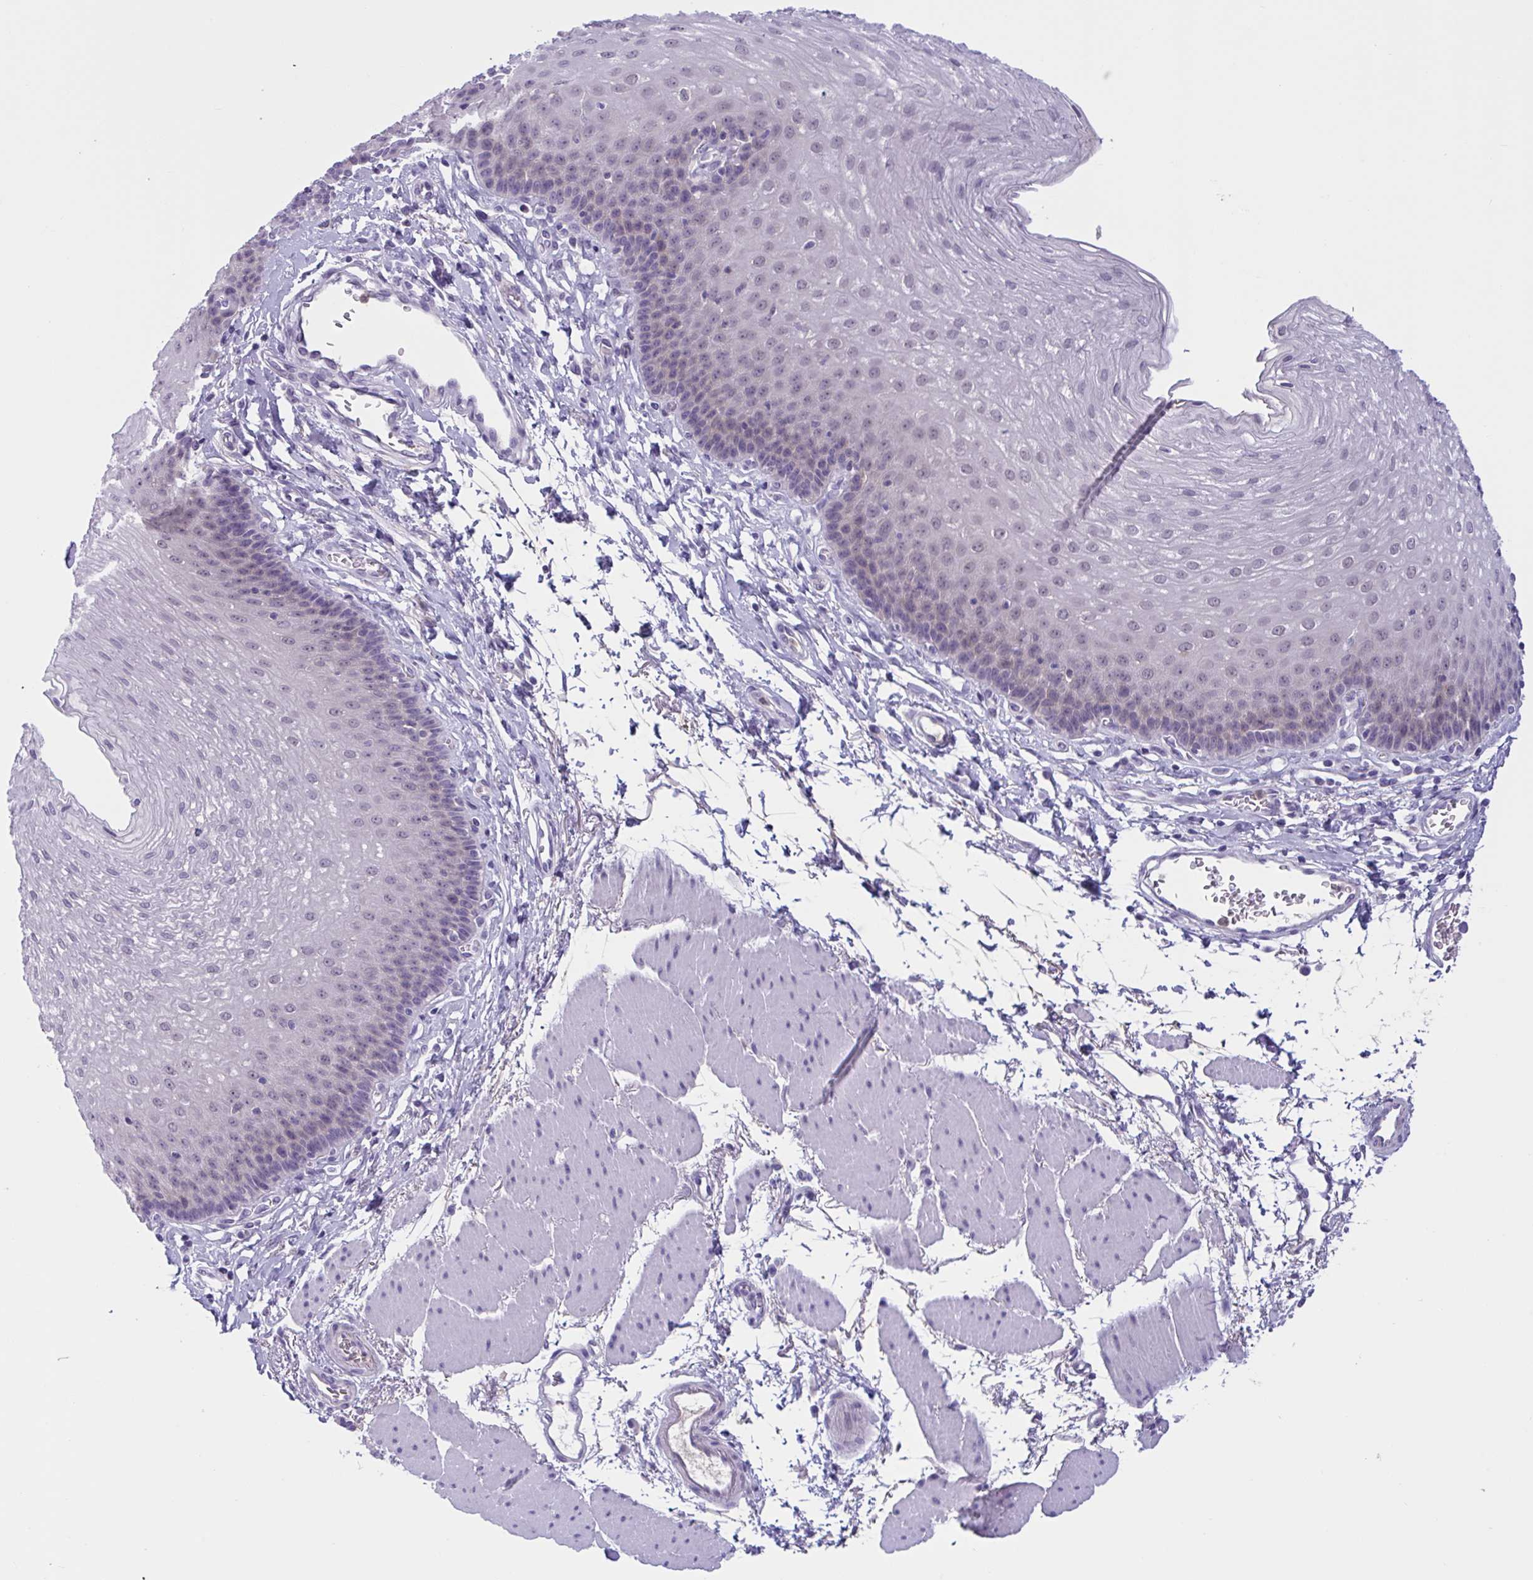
{"staining": {"intensity": "negative", "quantity": "none", "location": "none"}, "tissue": "esophagus", "cell_type": "Squamous epithelial cells", "image_type": "normal", "snomed": [{"axis": "morphology", "description": "Normal tissue, NOS"}, {"axis": "topography", "description": "Esophagus"}], "caption": "Immunohistochemistry photomicrograph of benign esophagus: human esophagus stained with DAB exhibits no significant protein expression in squamous epithelial cells. Brightfield microscopy of immunohistochemistry stained with DAB (3,3'-diaminobenzidine) (brown) and hematoxylin (blue), captured at high magnification.", "gene": "WNT9B", "patient": {"sex": "female", "age": 81}}